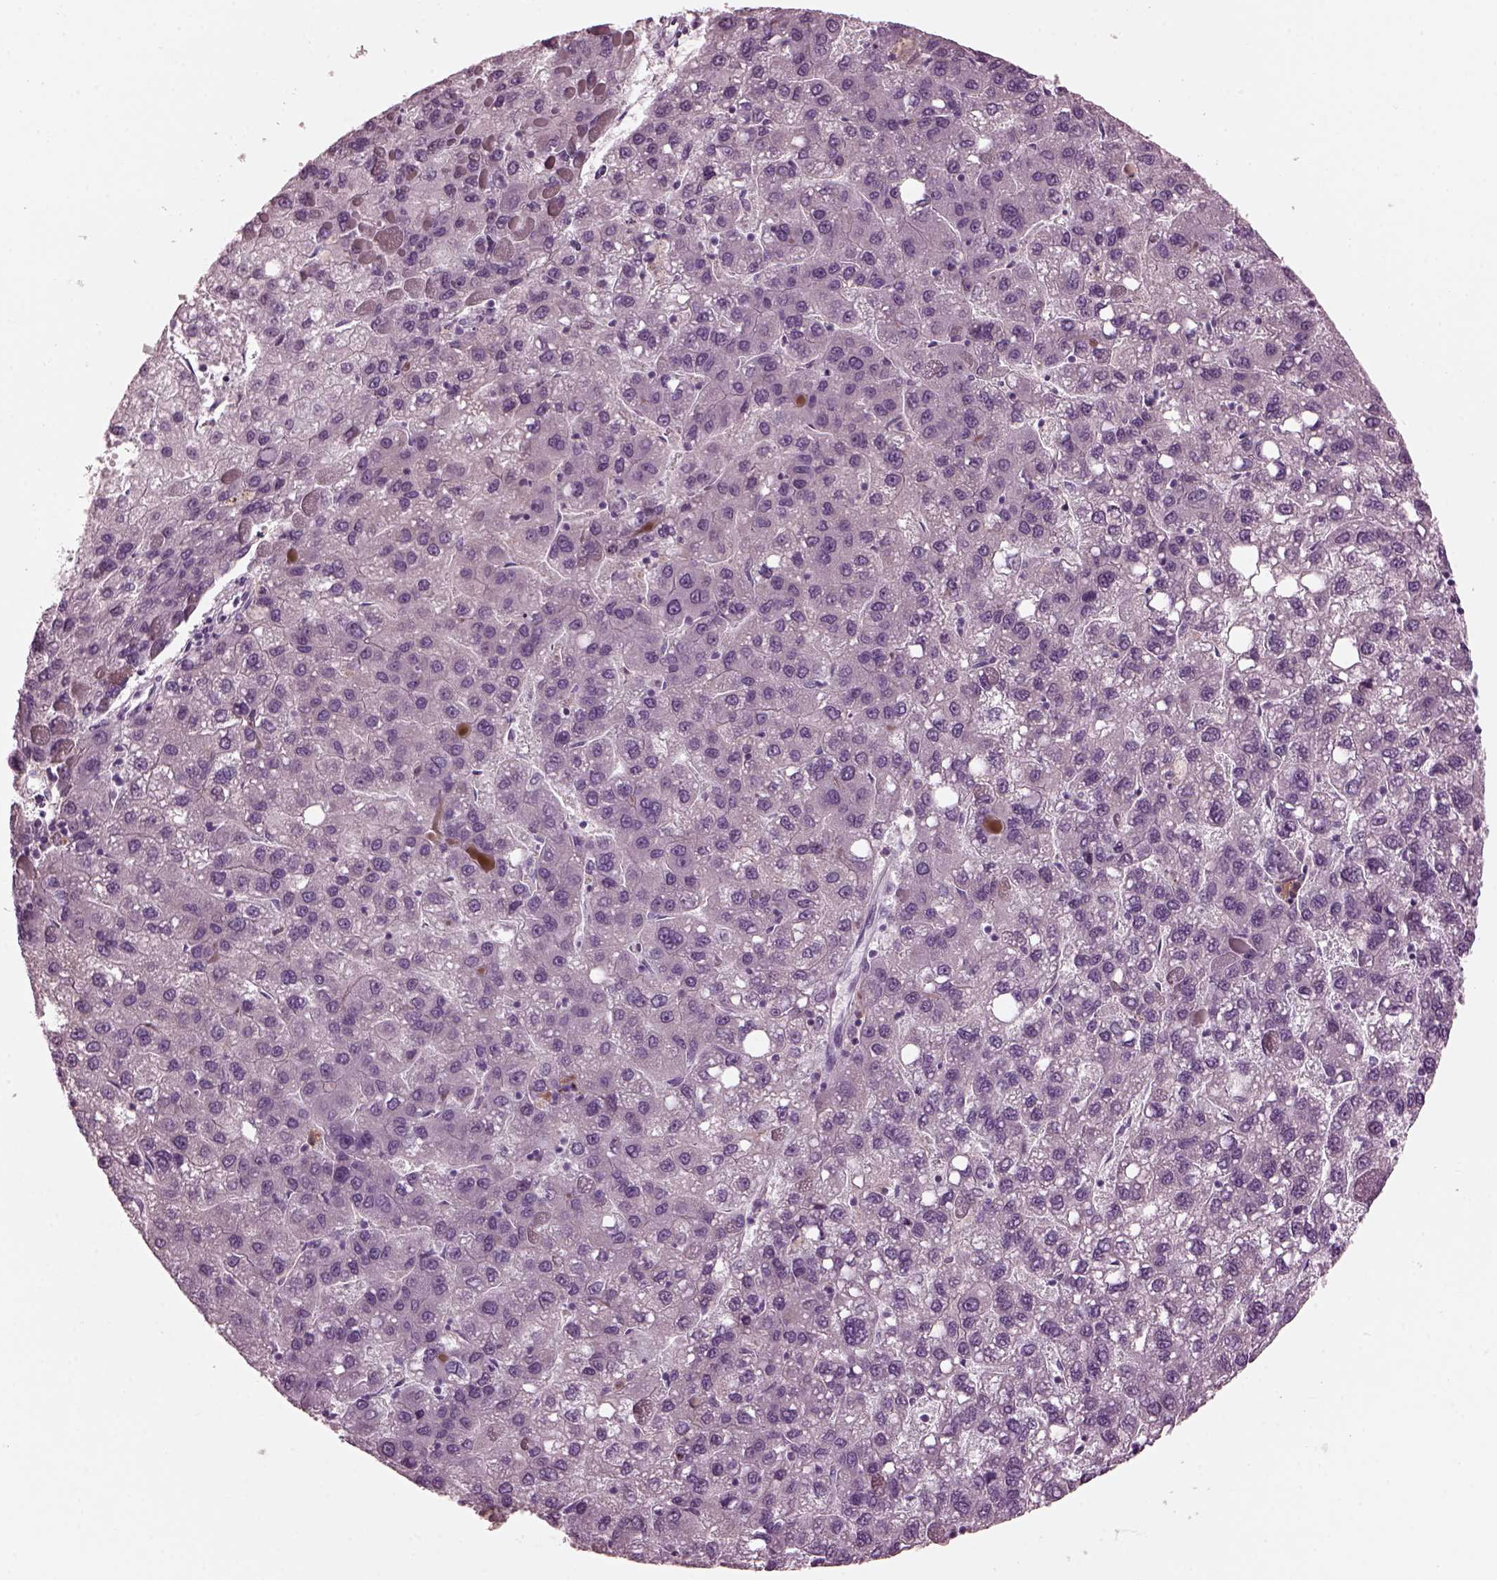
{"staining": {"intensity": "negative", "quantity": "none", "location": "none"}, "tissue": "liver cancer", "cell_type": "Tumor cells", "image_type": "cancer", "snomed": [{"axis": "morphology", "description": "Carcinoma, Hepatocellular, NOS"}, {"axis": "topography", "description": "Liver"}], "caption": "This is a histopathology image of IHC staining of liver cancer, which shows no positivity in tumor cells.", "gene": "SHTN1", "patient": {"sex": "female", "age": 82}}